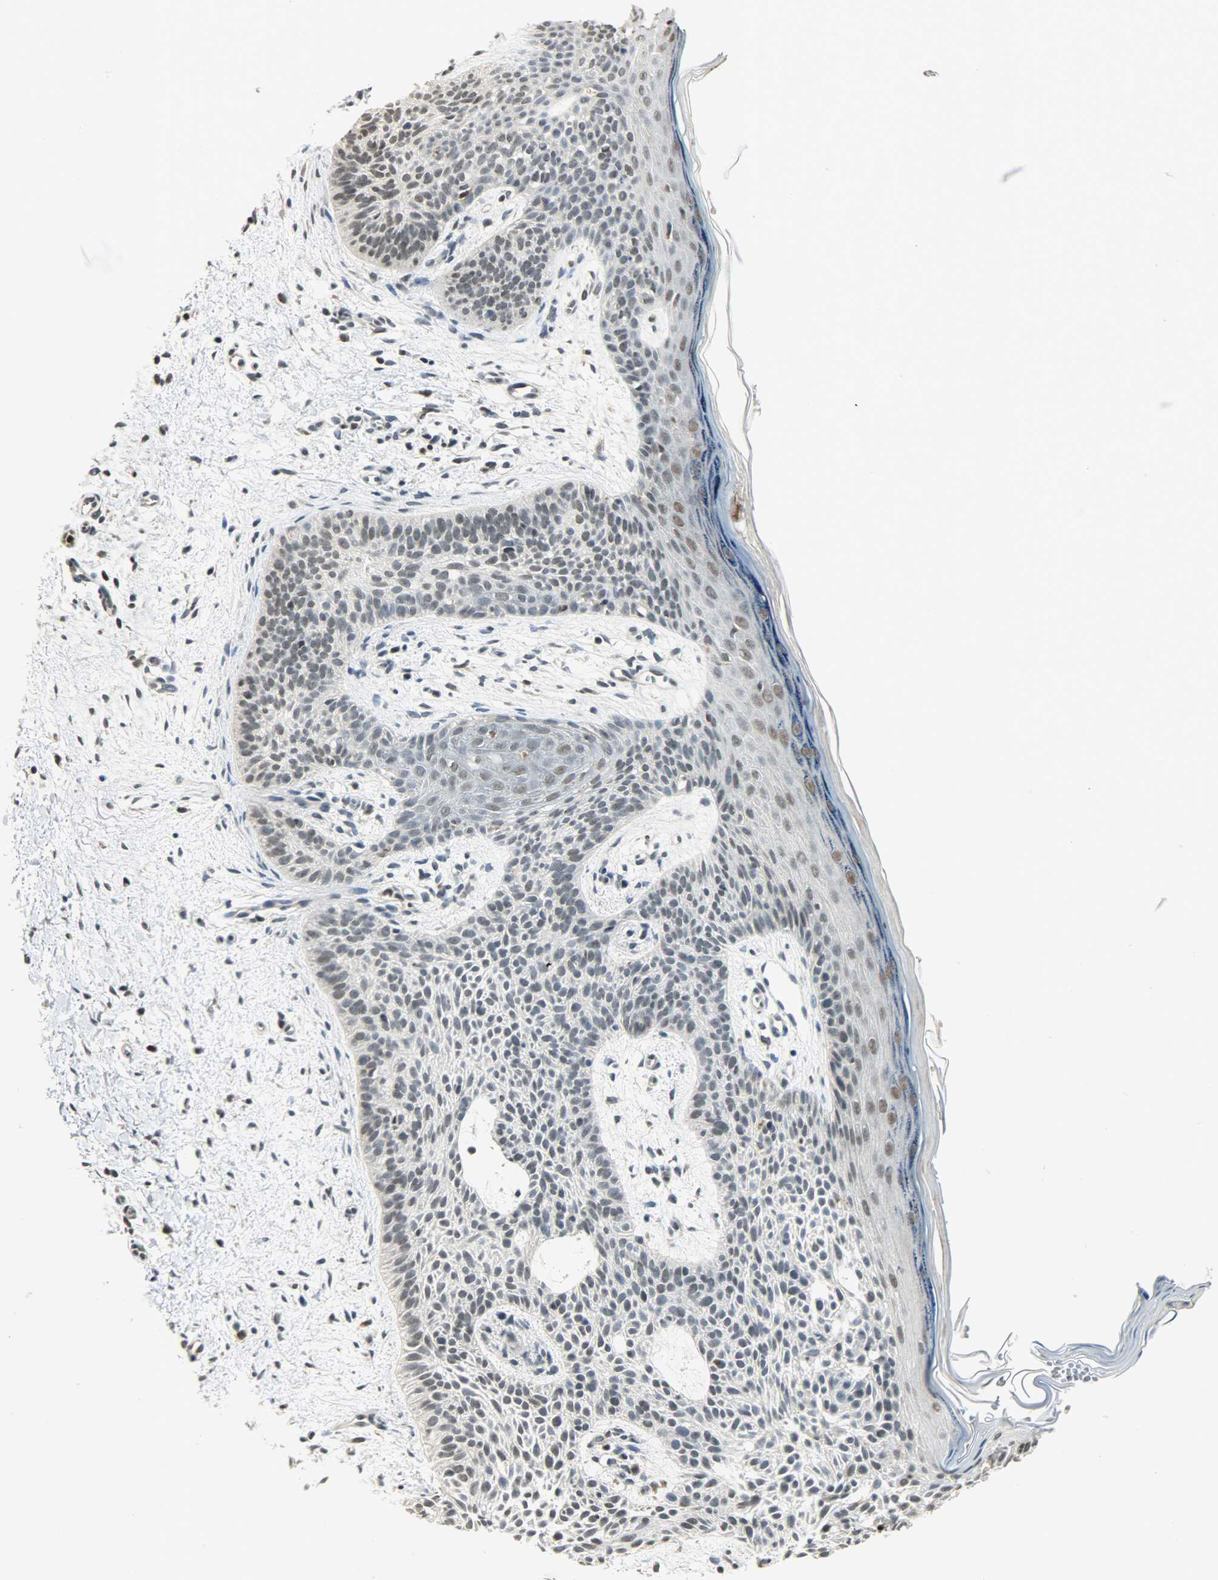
{"staining": {"intensity": "weak", "quantity": "25%-75%", "location": "nuclear"}, "tissue": "skin cancer", "cell_type": "Tumor cells", "image_type": "cancer", "snomed": [{"axis": "morphology", "description": "Normal tissue, NOS"}, {"axis": "morphology", "description": "Basal cell carcinoma"}, {"axis": "topography", "description": "Skin"}], "caption": "Approximately 25%-75% of tumor cells in human skin cancer (basal cell carcinoma) show weak nuclear protein staining as visualized by brown immunohistochemical staining.", "gene": "SMARCA5", "patient": {"sex": "female", "age": 69}}